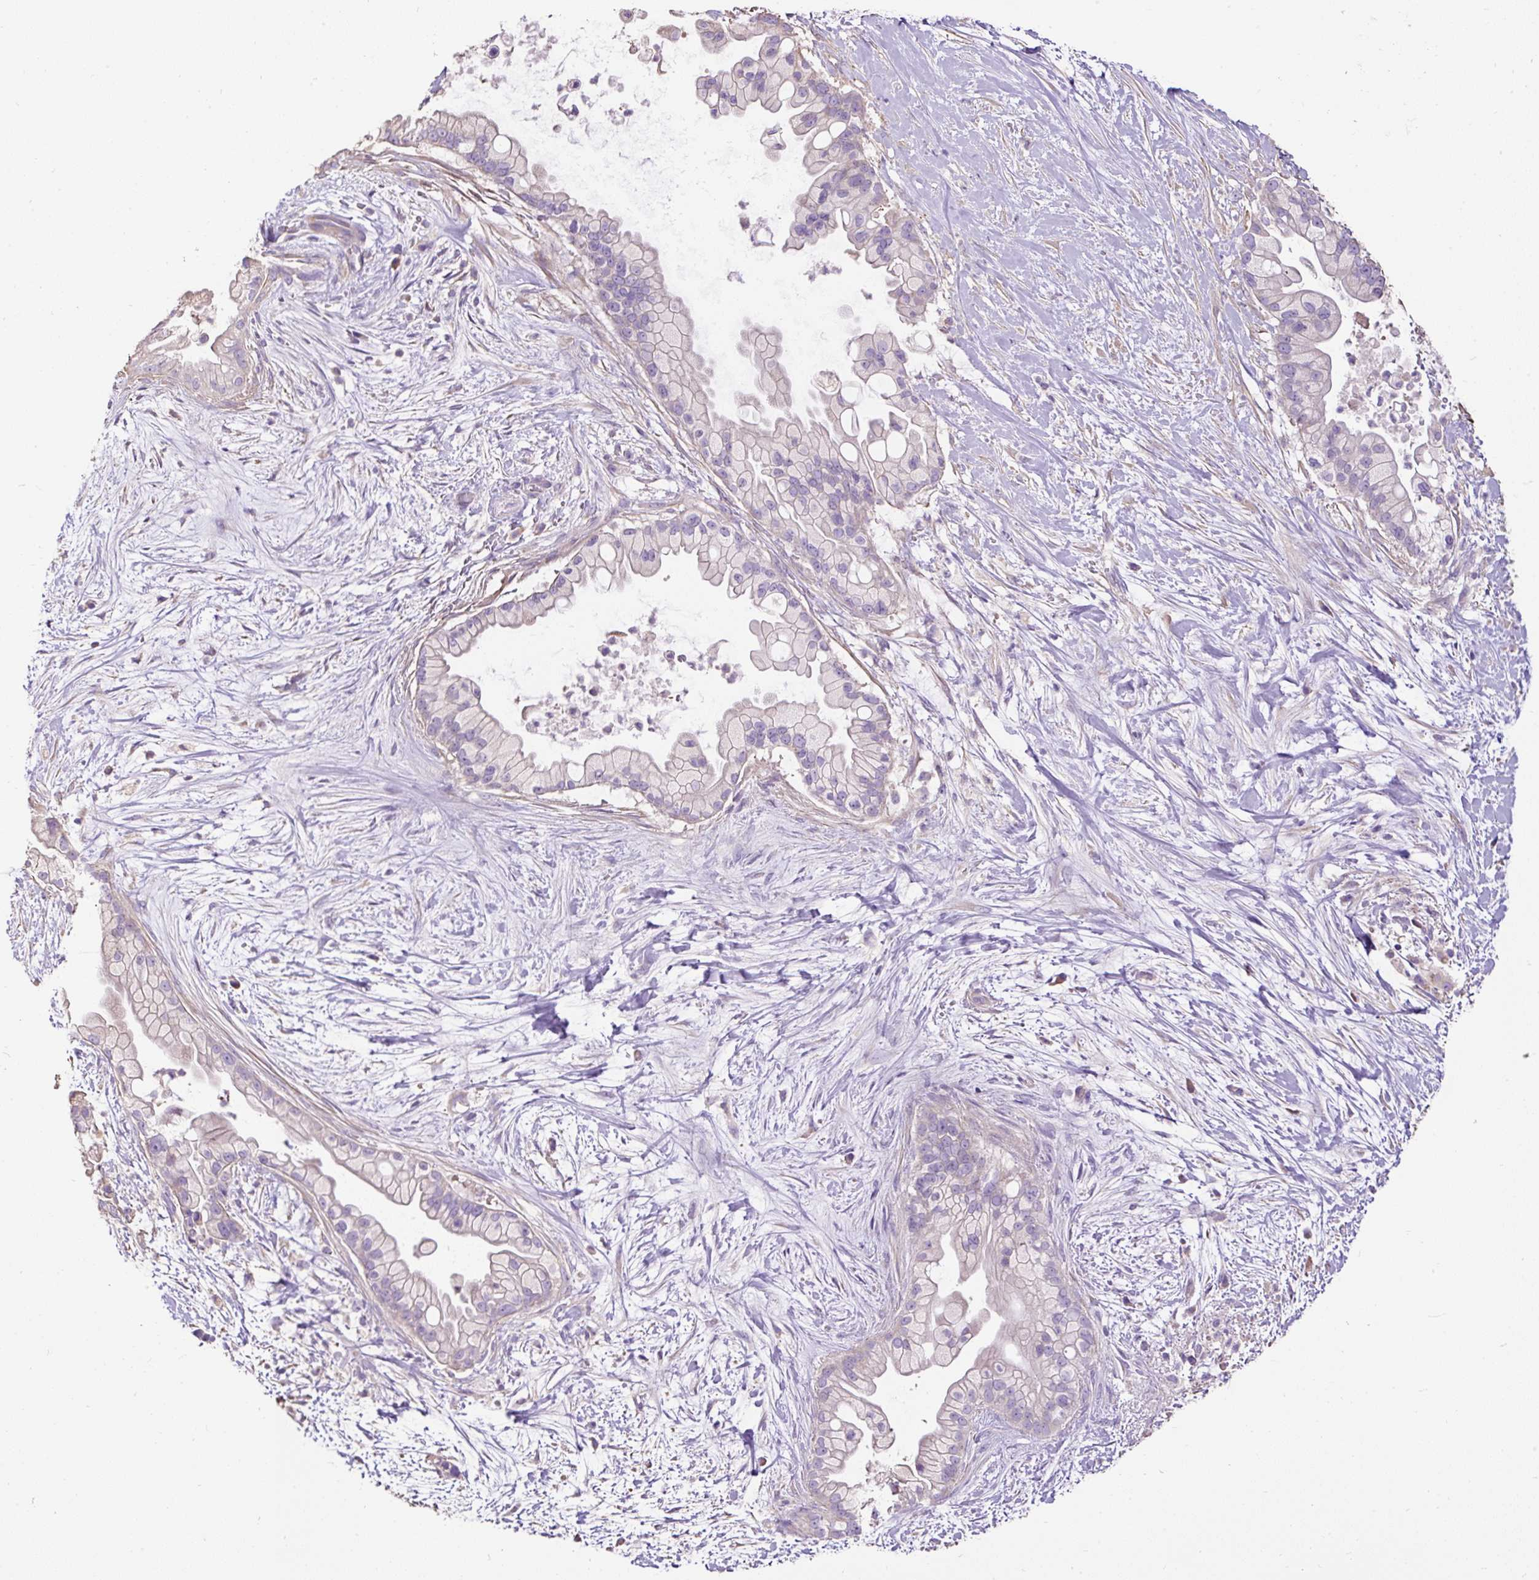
{"staining": {"intensity": "negative", "quantity": "none", "location": "none"}, "tissue": "pancreatic cancer", "cell_type": "Tumor cells", "image_type": "cancer", "snomed": [{"axis": "morphology", "description": "Adenocarcinoma, NOS"}, {"axis": "topography", "description": "Pancreas"}], "caption": "A high-resolution photomicrograph shows immunohistochemistry staining of pancreatic cancer (adenocarcinoma), which reveals no significant positivity in tumor cells. Nuclei are stained in blue.", "gene": "PDIA2", "patient": {"sex": "female", "age": 69}}